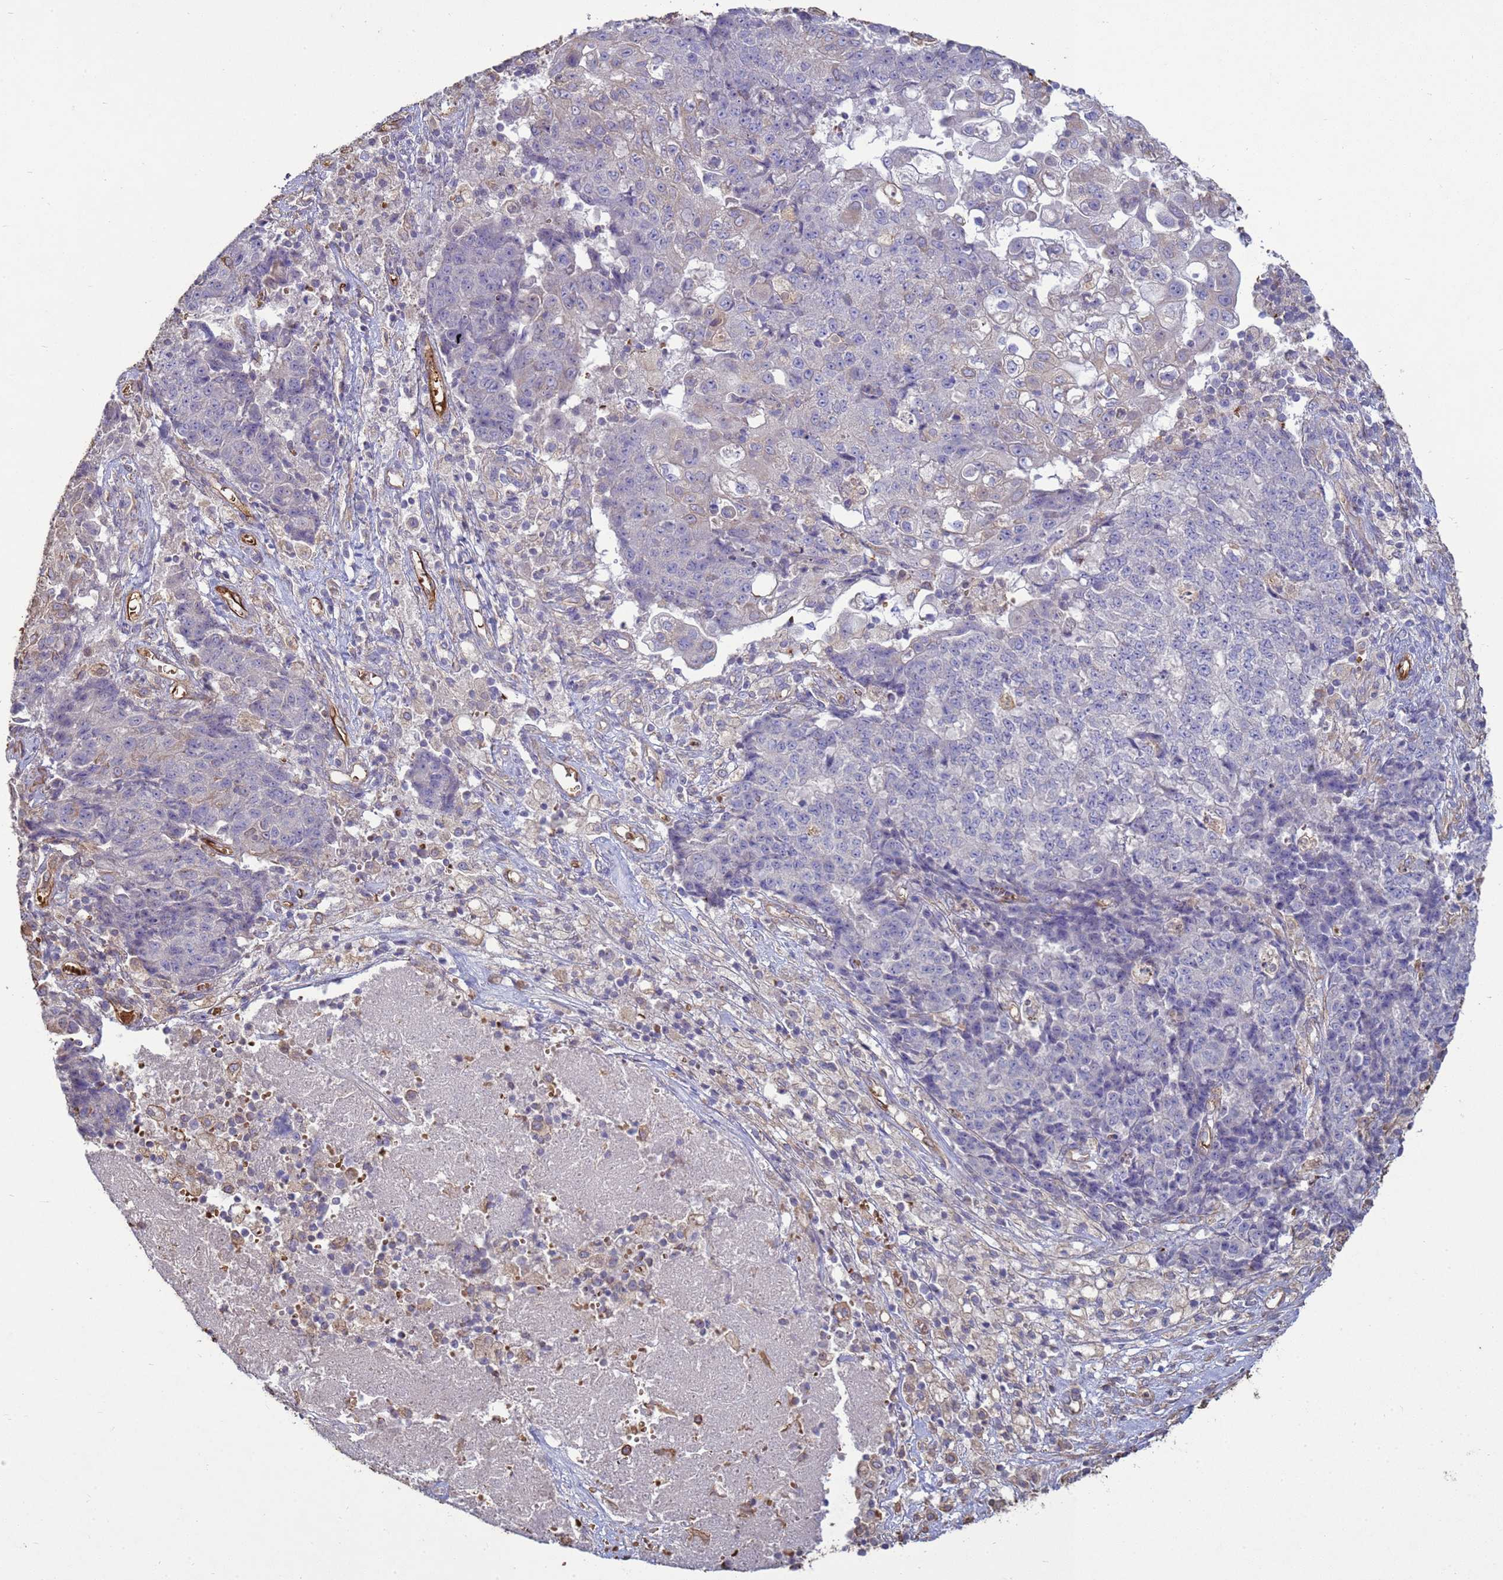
{"staining": {"intensity": "negative", "quantity": "none", "location": "none"}, "tissue": "ovarian cancer", "cell_type": "Tumor cells", "image_type": "cancer", "snomed": [{"axis": "morphology", "description": "Carcinoma, endometroid"}, {"axis": "topography", "description": "Ovary"}], "caption": "This is an immunohistochemistry micrograph of human endometroid carcinoma (ovarian). There is no staining in tumor cells.", "gene": "SGIP1", "patient": {"sex": "female", "age": 42}}